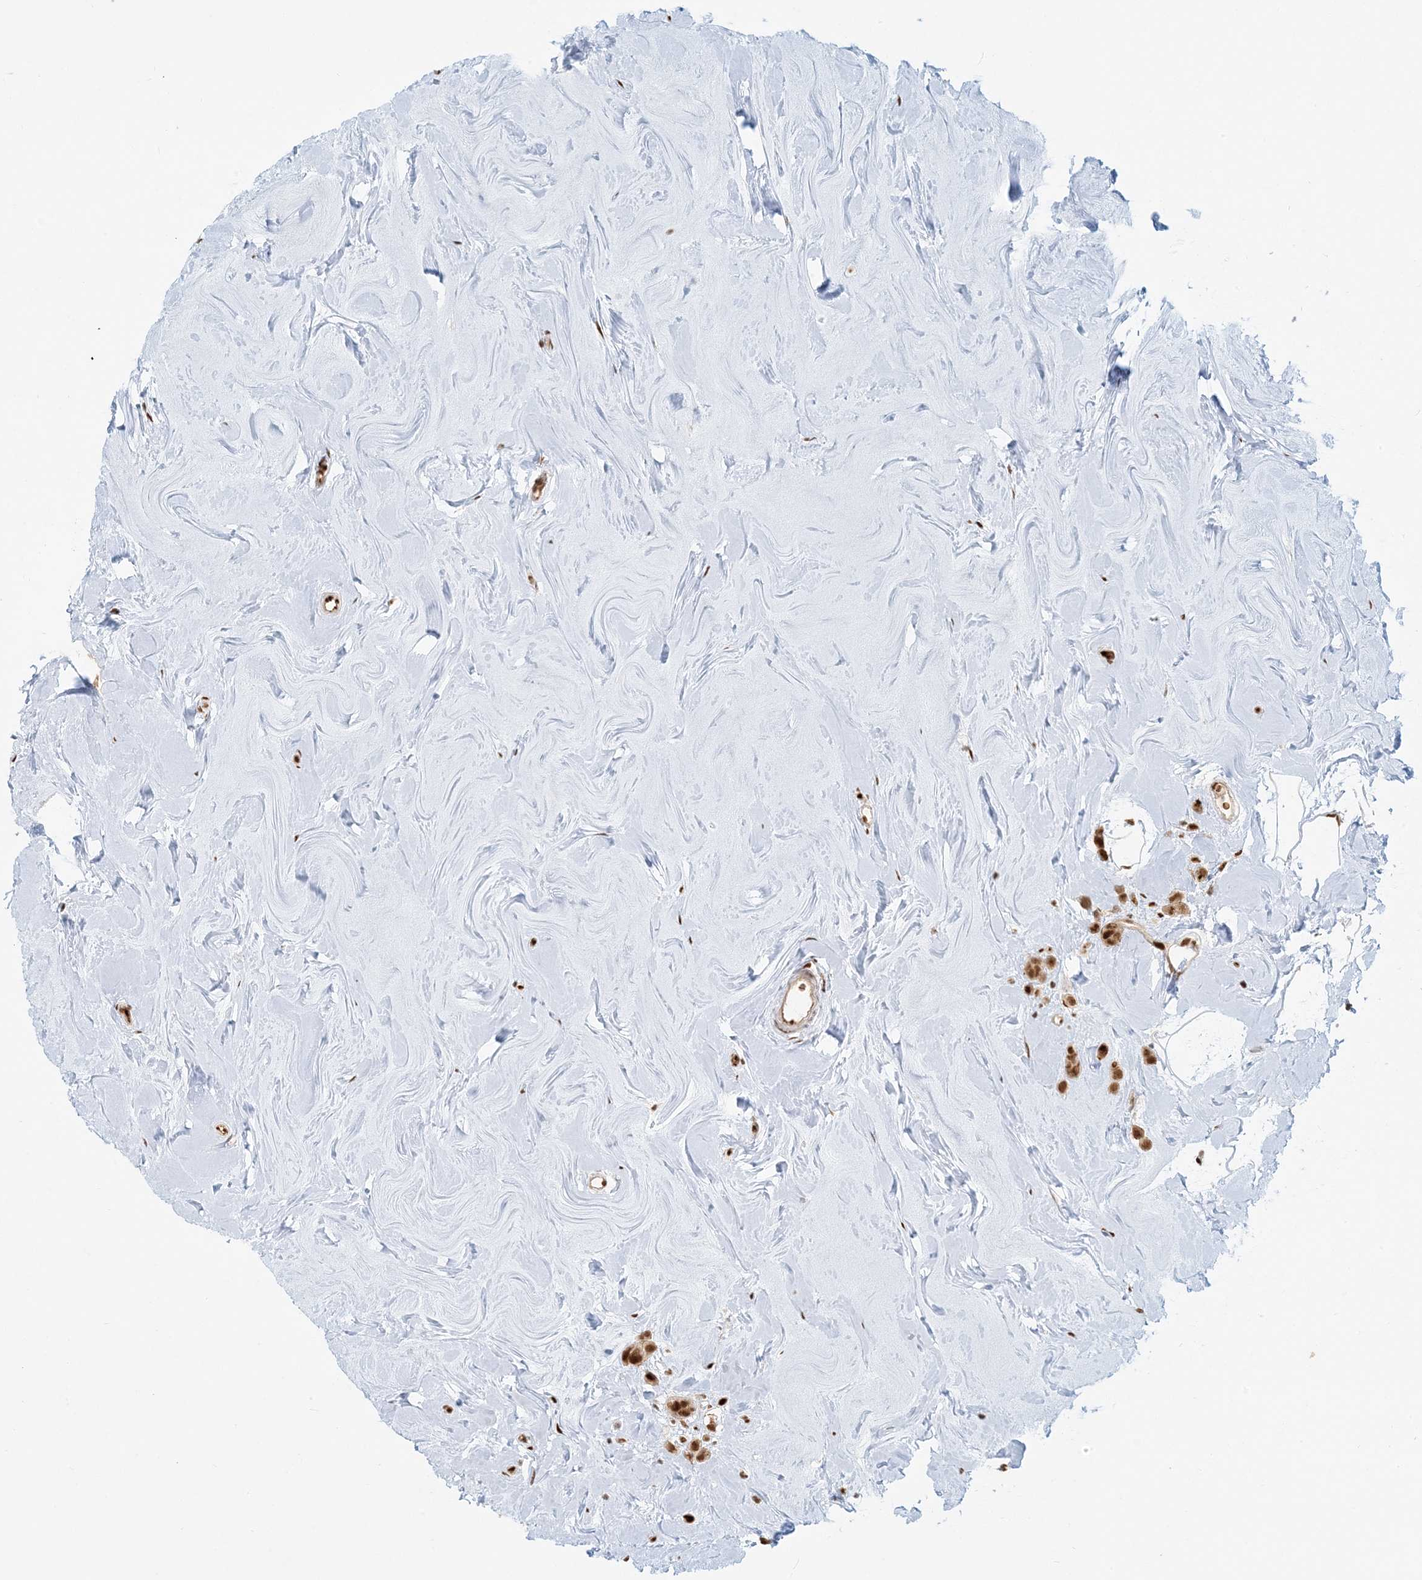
{"staining": {"intensity": "moderate", "quantity": ">75%", "location": "cytoplasmic/membranous,nuclear"}, "tissue": "breast cancer", "cell_type": "Tumor cells", "image_type": "cancer", "snomed": [{"axis": "morphology", "description": "Lobular carcinoma"}, {"axis": "topography", "description": "Breast"}], "caption": "Tumor cells exhibit moderate cytoplasmic/membranous and nuclear staining in about >75% of cells in breast lobular carcinoma.", "gene": "CKS2", "patient": {"sex": "female", "age": 47}}